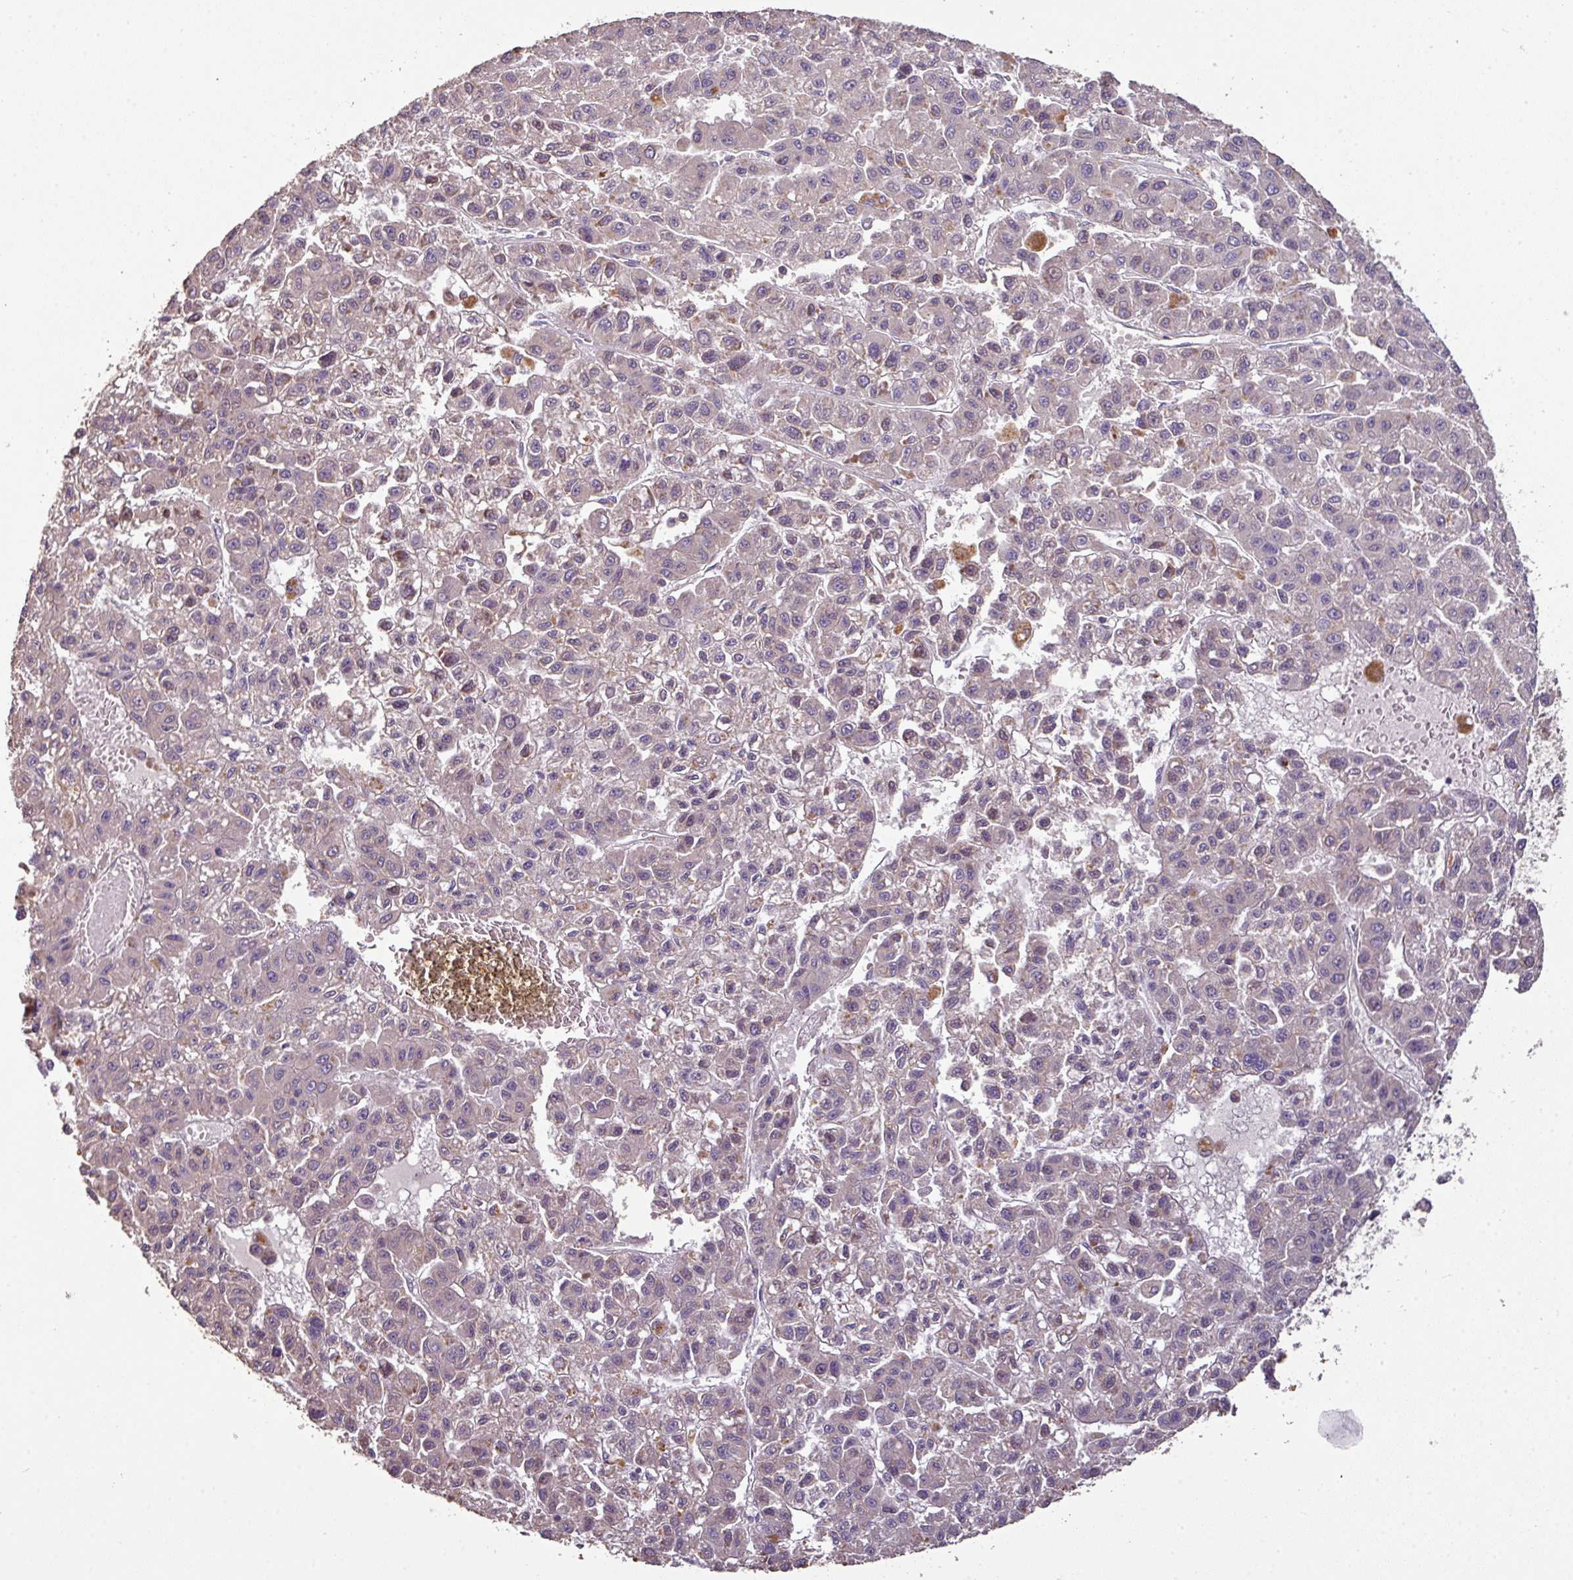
{"staining": {"intensity": "negative", "quantity": "none", "location": "none"}, "tissue": "liver cancer", "cell_type": "Tumor cells", "image_type": "cancer", "snomed": [{"axis": "morphology", "description": "Carcinoma, Hepatocellular, NOS"}, {"axis": "topography", "description": "Liver"}], "caption": "The photomicrograph shows no staining of tumor cells in liver cancer (hepatocellular carcinoma).", "gene": "SPCS3", "patient": {"sex": "male", "age": 70}}